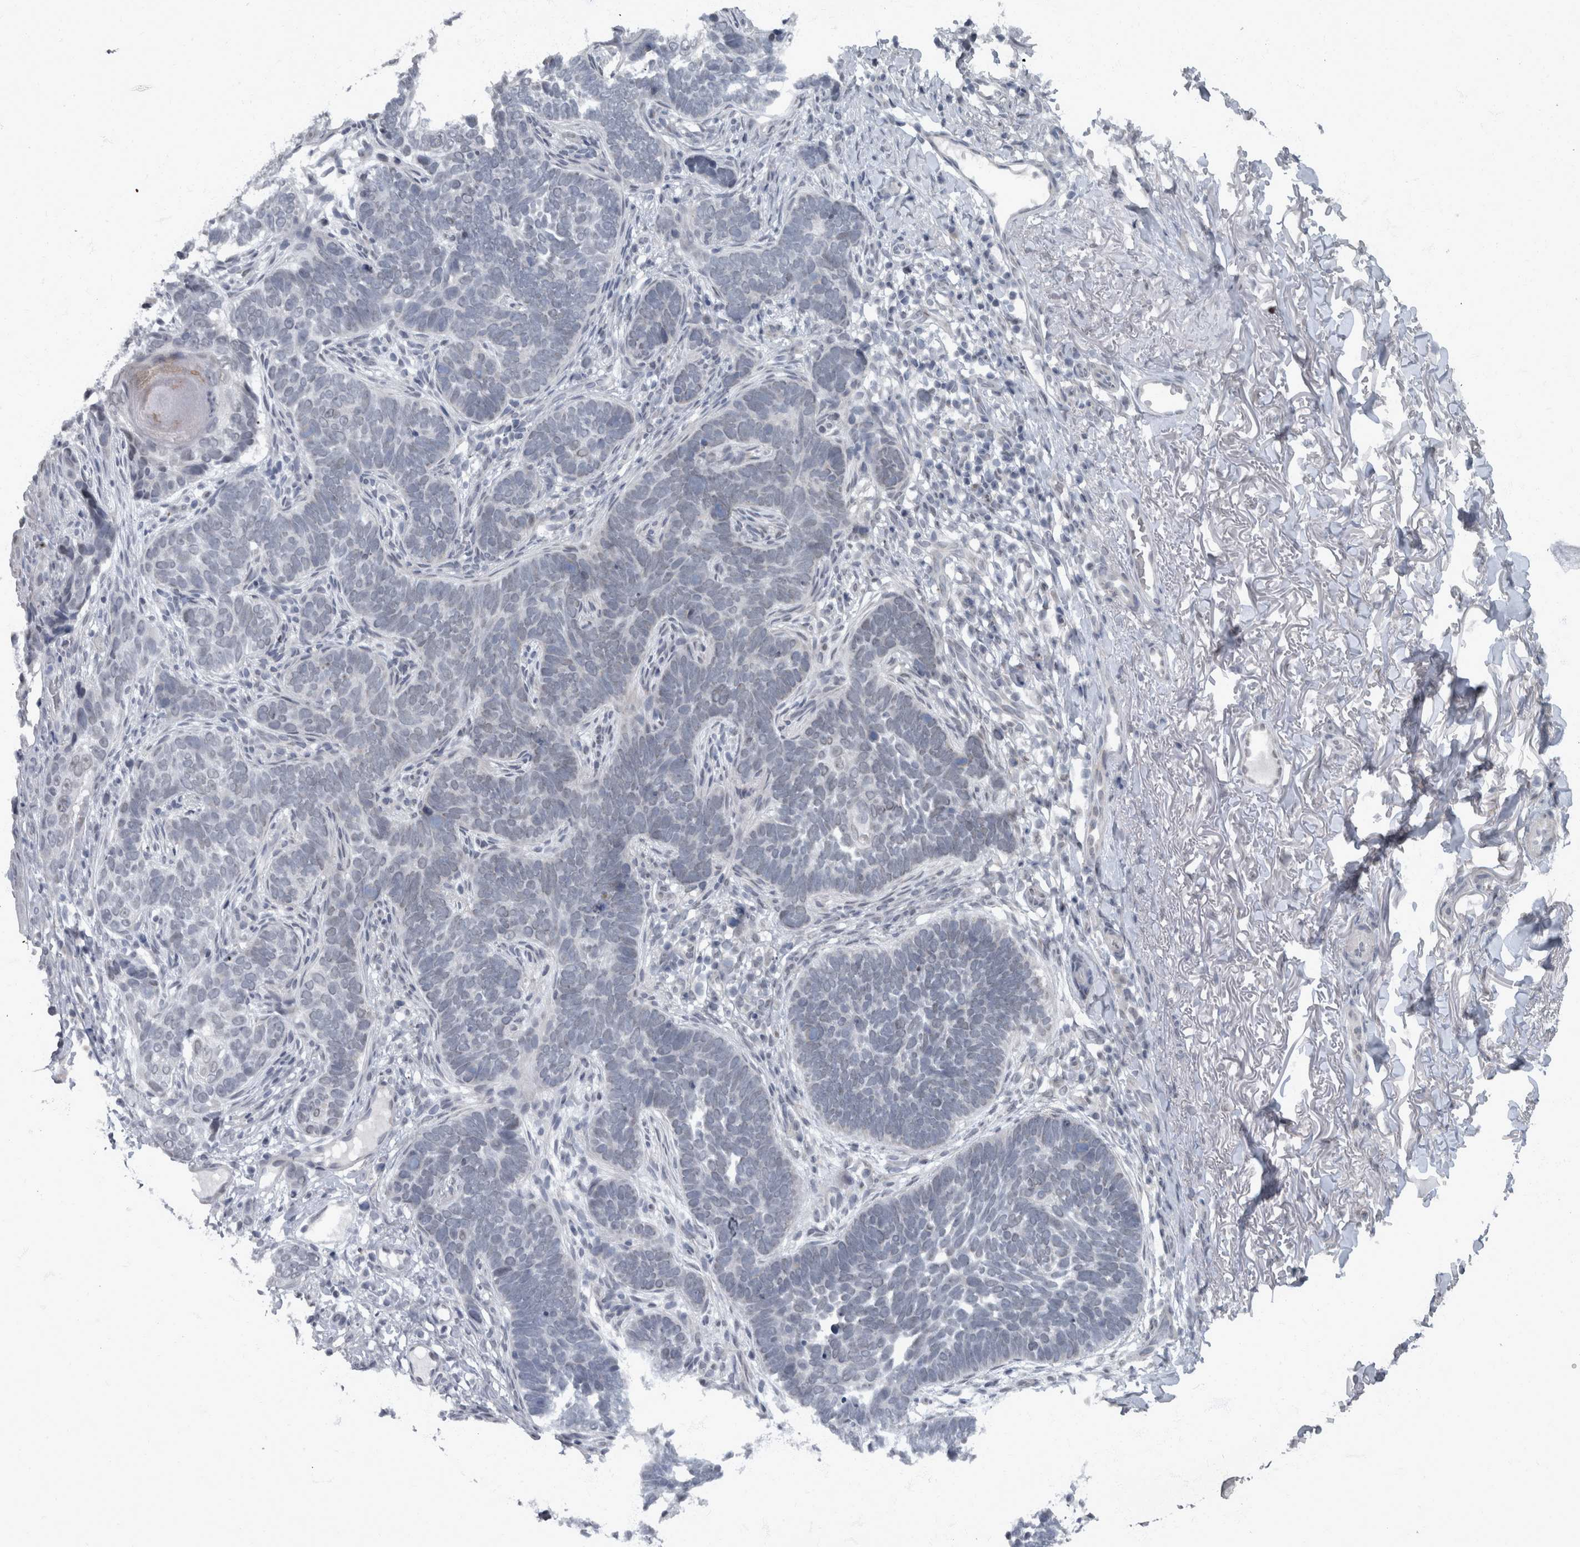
{"staining": {"intensity": "negative", "quantity": "none", "location": "none"}, "tissue": "skin cancer", "cell_type": "Tumor cells", "image_type": "cancer", "snomed": [{"axis": "morphology", "description": "Normal tissue, NOS"}, {"axis": "morphology", "description": "Basal cell carcinoma"}, {"axis": "topography", "description": "Skin"}], "caption": "Micrograph shows no significant protein positivity in tumor cells of basal cell carcinoma (skin). (Brightfield microscopy of DAB immunohistochemistry at high magnification).", "gene": "WDR33", "patient": {"sex": "male", "age": 77}}